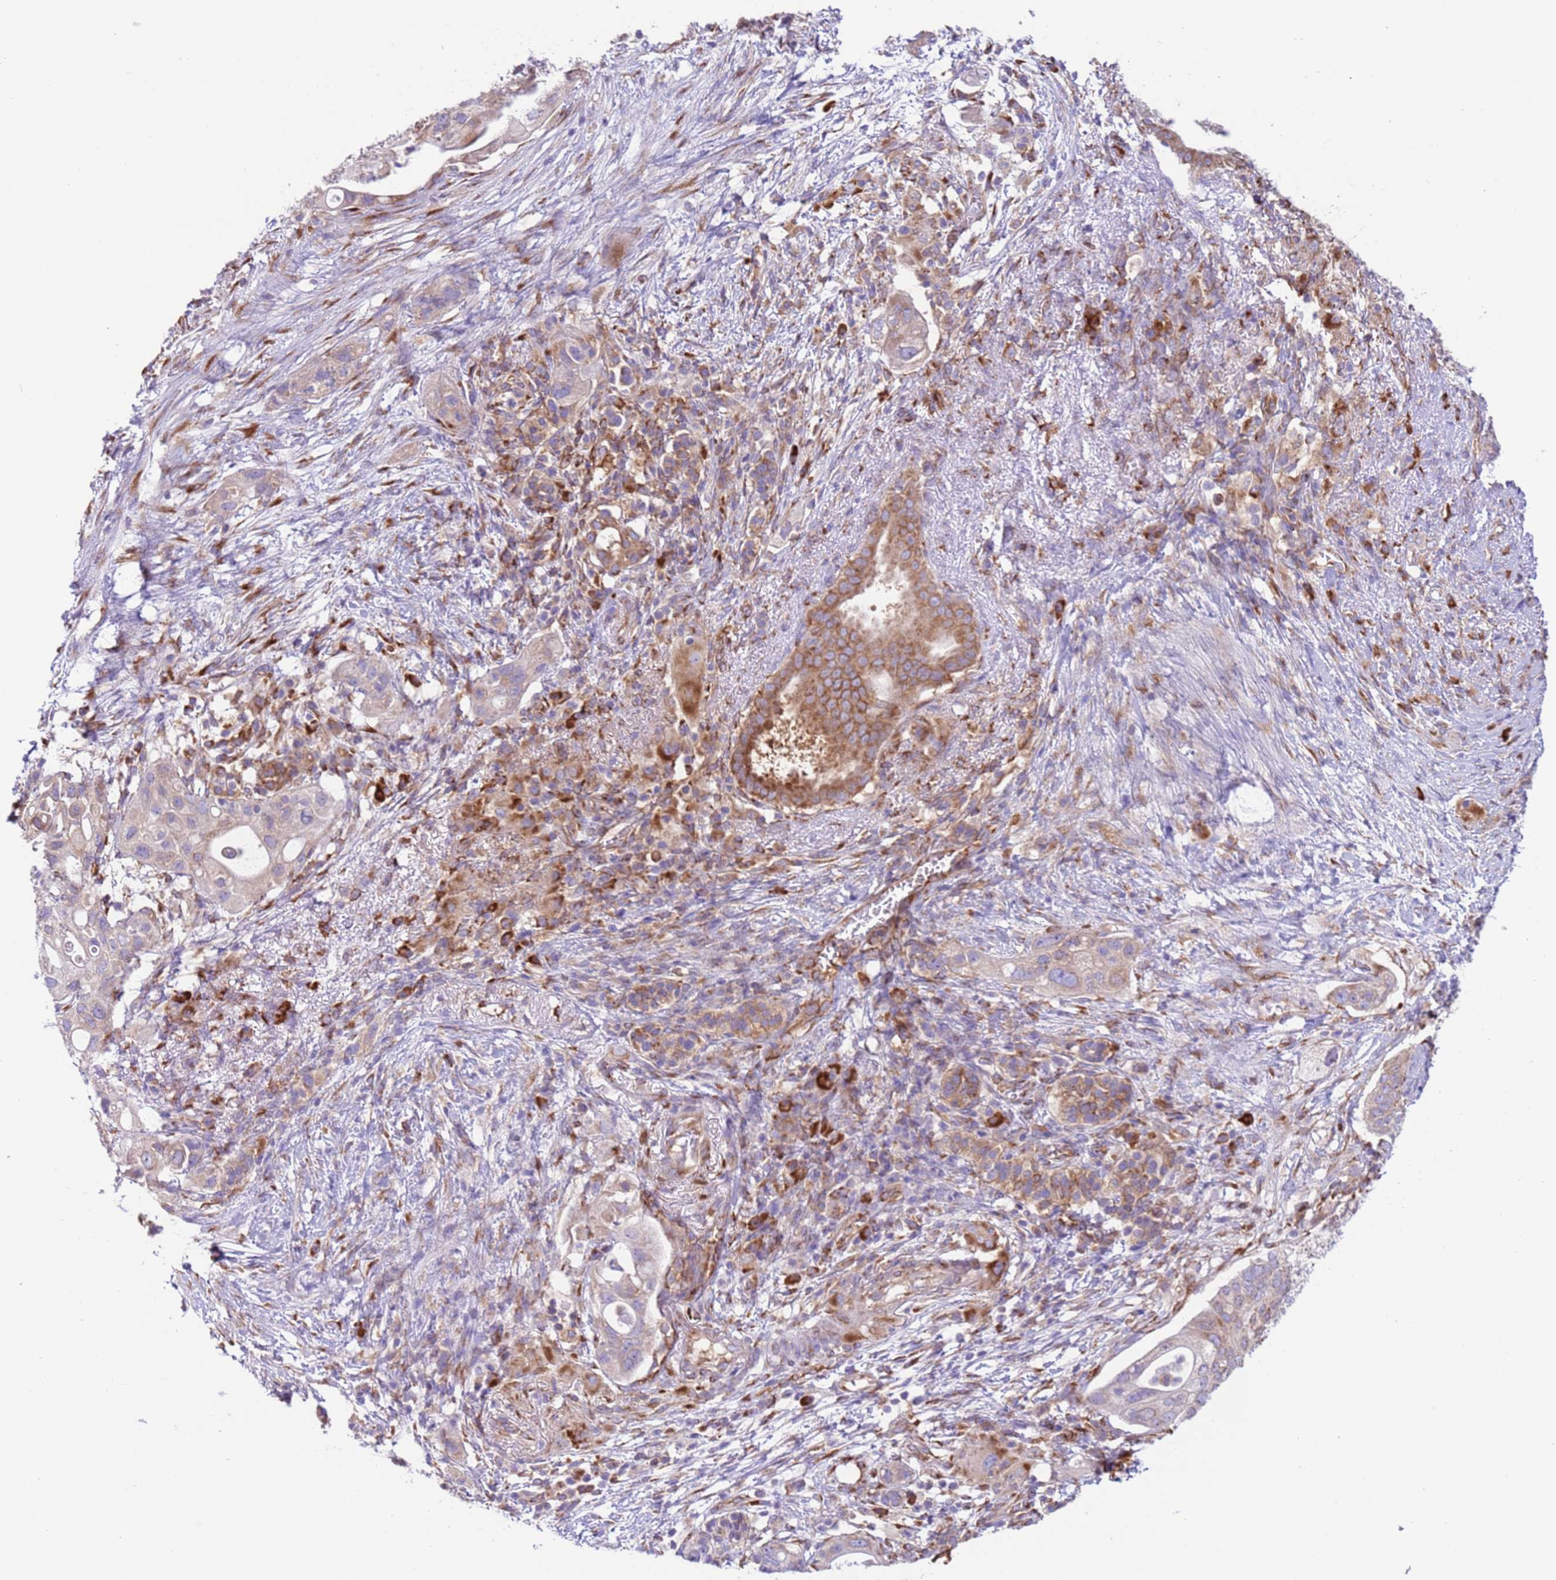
{"staining": {"intensity": "moderate", "quantity": "25%-75%", "location": "cytoplasmic/membranous"}, "tissue": "pancreatic cancer", "cell_type": "Tumor cells", "image_type": "cancer", "snomed": [{"axis": "morphology", "description": "Adenocarcinoma, NOS"}, {"axis": "topography", "description": "Pancreas"}], "caption": "This is a micrograph of immunohistochemistry staining of pancreatic adenocarcinoma, which shows moderate staining in the cytoplasmic/membranous of tumor cells.", "gene": "VARS1", "patient": {"sex": "female", "age": 72}}